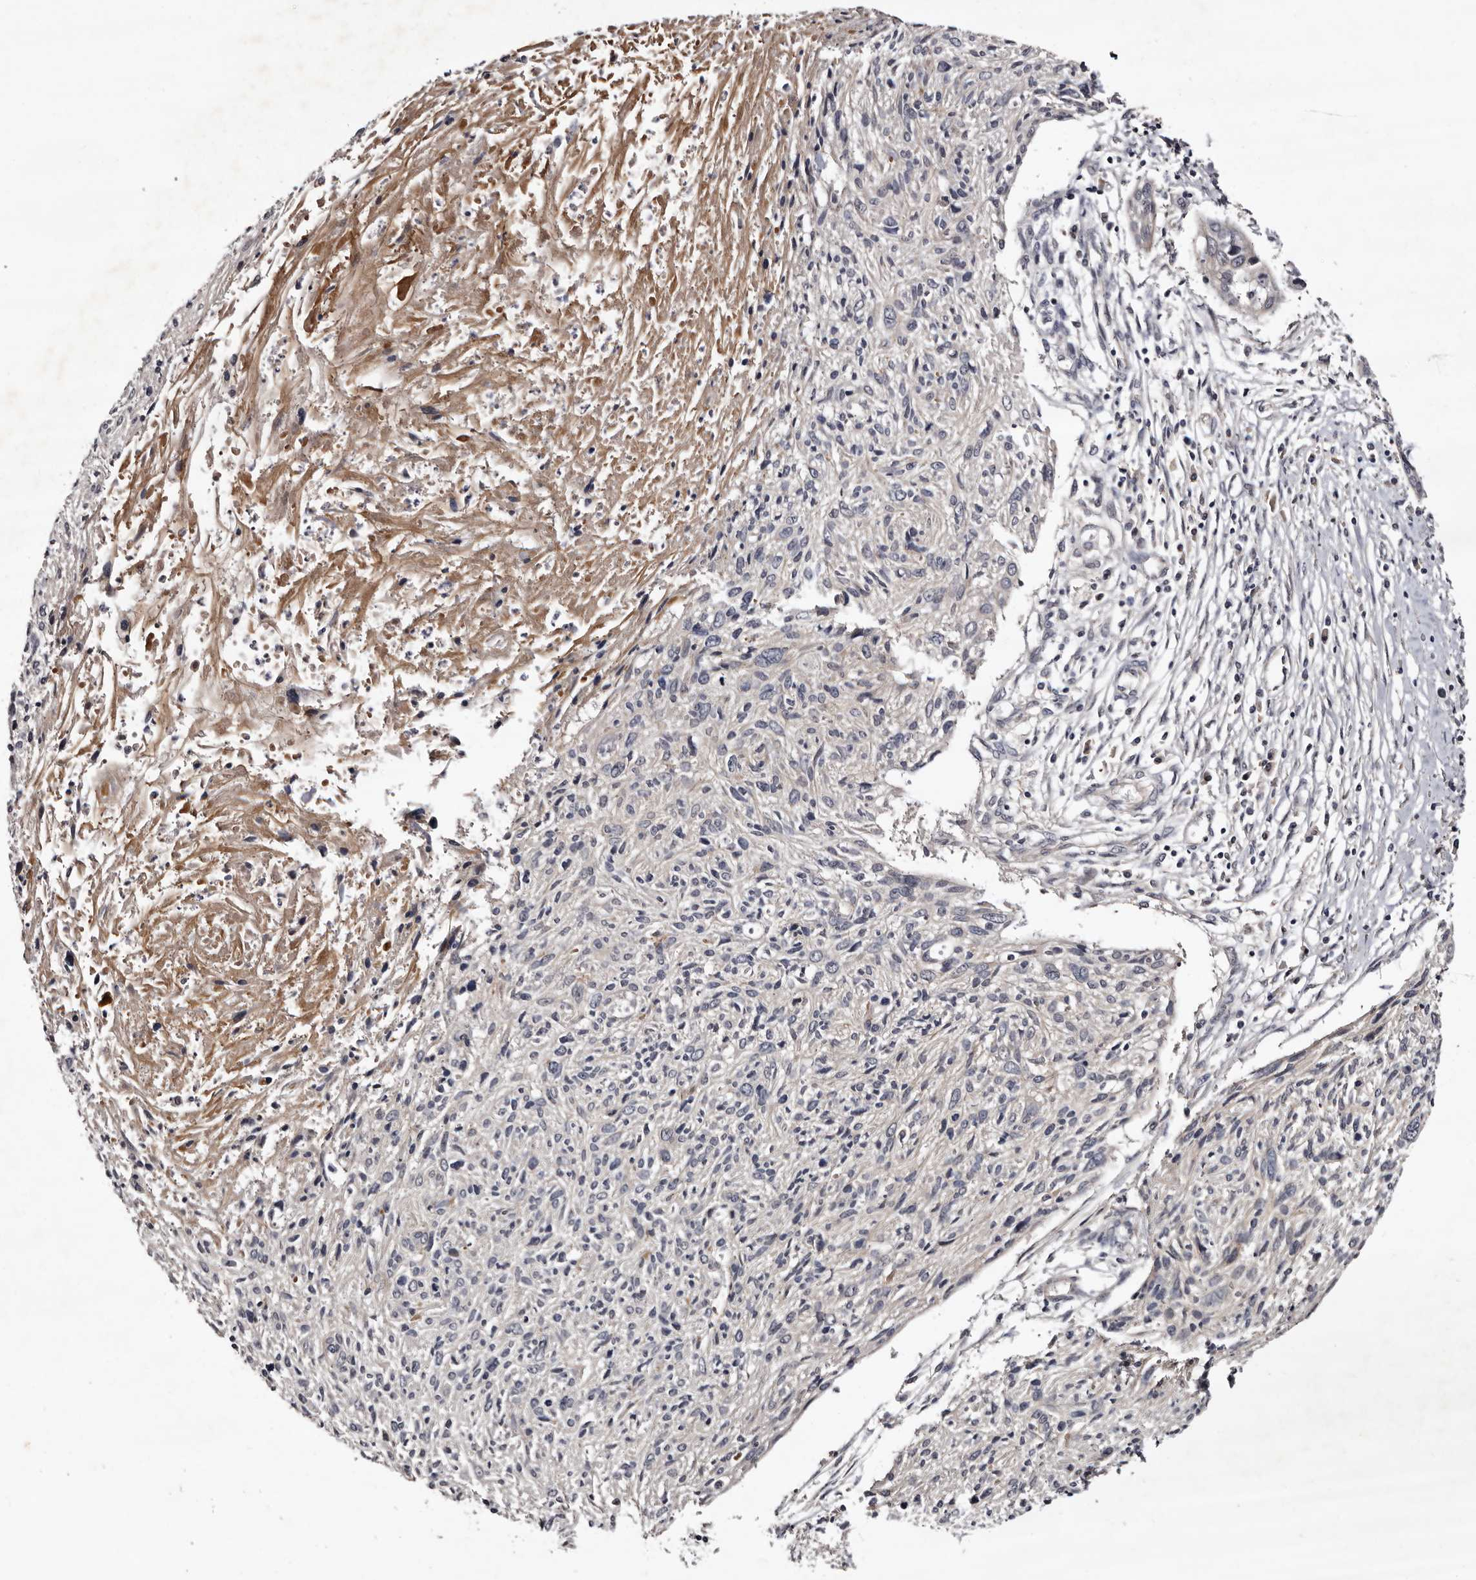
{"staining": {"intensity": "negative", "quantity": "none", "location": "none"}, "tissue": "cervical cancer", "cell_type": "Tumor cells", "image_type": "cancer", "snomed": [{"axis": "morphology", "description": "Squamous cell carcinoma, NOS"}, {"axis": "topography", "description": "Cervix"}], "caption": "A high-resolution photomicrograph shows immunohistochemistry staining of squamous cell carcinoma (cervical), which reveals no significant staining in tumor cells. The staining was performed using DAB to visualize the protein expression in brown, while the nuclei were stained in blue with hematoxylin (Magnification: 20x).", "gene": "LANCL2", "patient": {"sex": "female", "age": 51}}